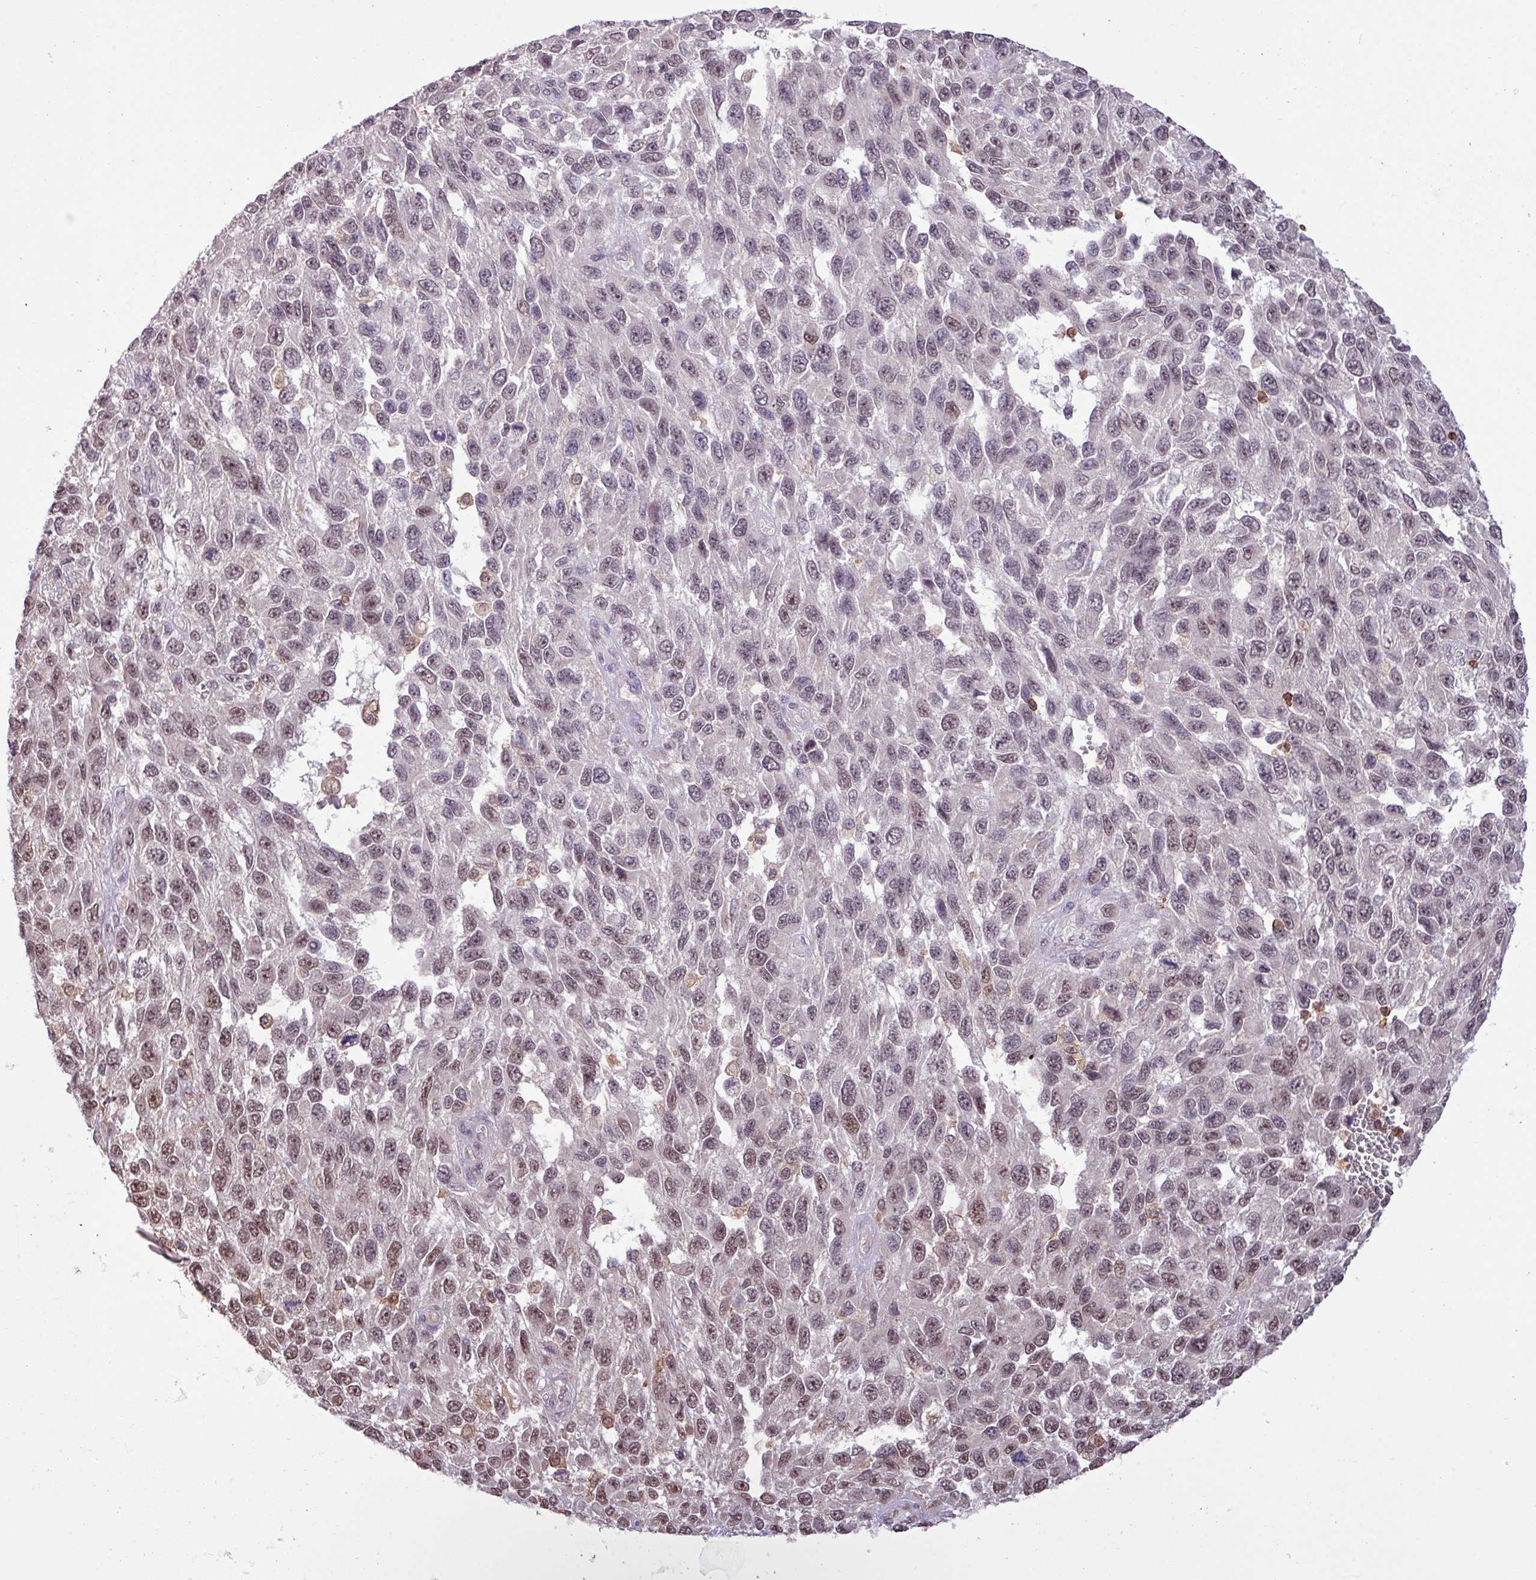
{"staining": {"intensity": "weak", "quantity": "25%-75%", "location": "nuclear"}, "tissue": "melanoma", "cell_type": "Tumor cells", "image_type": "cancer", "snomed": [{"axis": "morphology", "description": "Malignant melanoma, NOS"}, {"axis": "topography", "description": "Skin"}], "caption": "Human melanoma stained for a protein (brown) shows weak nuclear positive expression in approximately 25%-75% of tumor cells.", "gene": "GON7", "patient": {"sex": "female", "age": 96}}